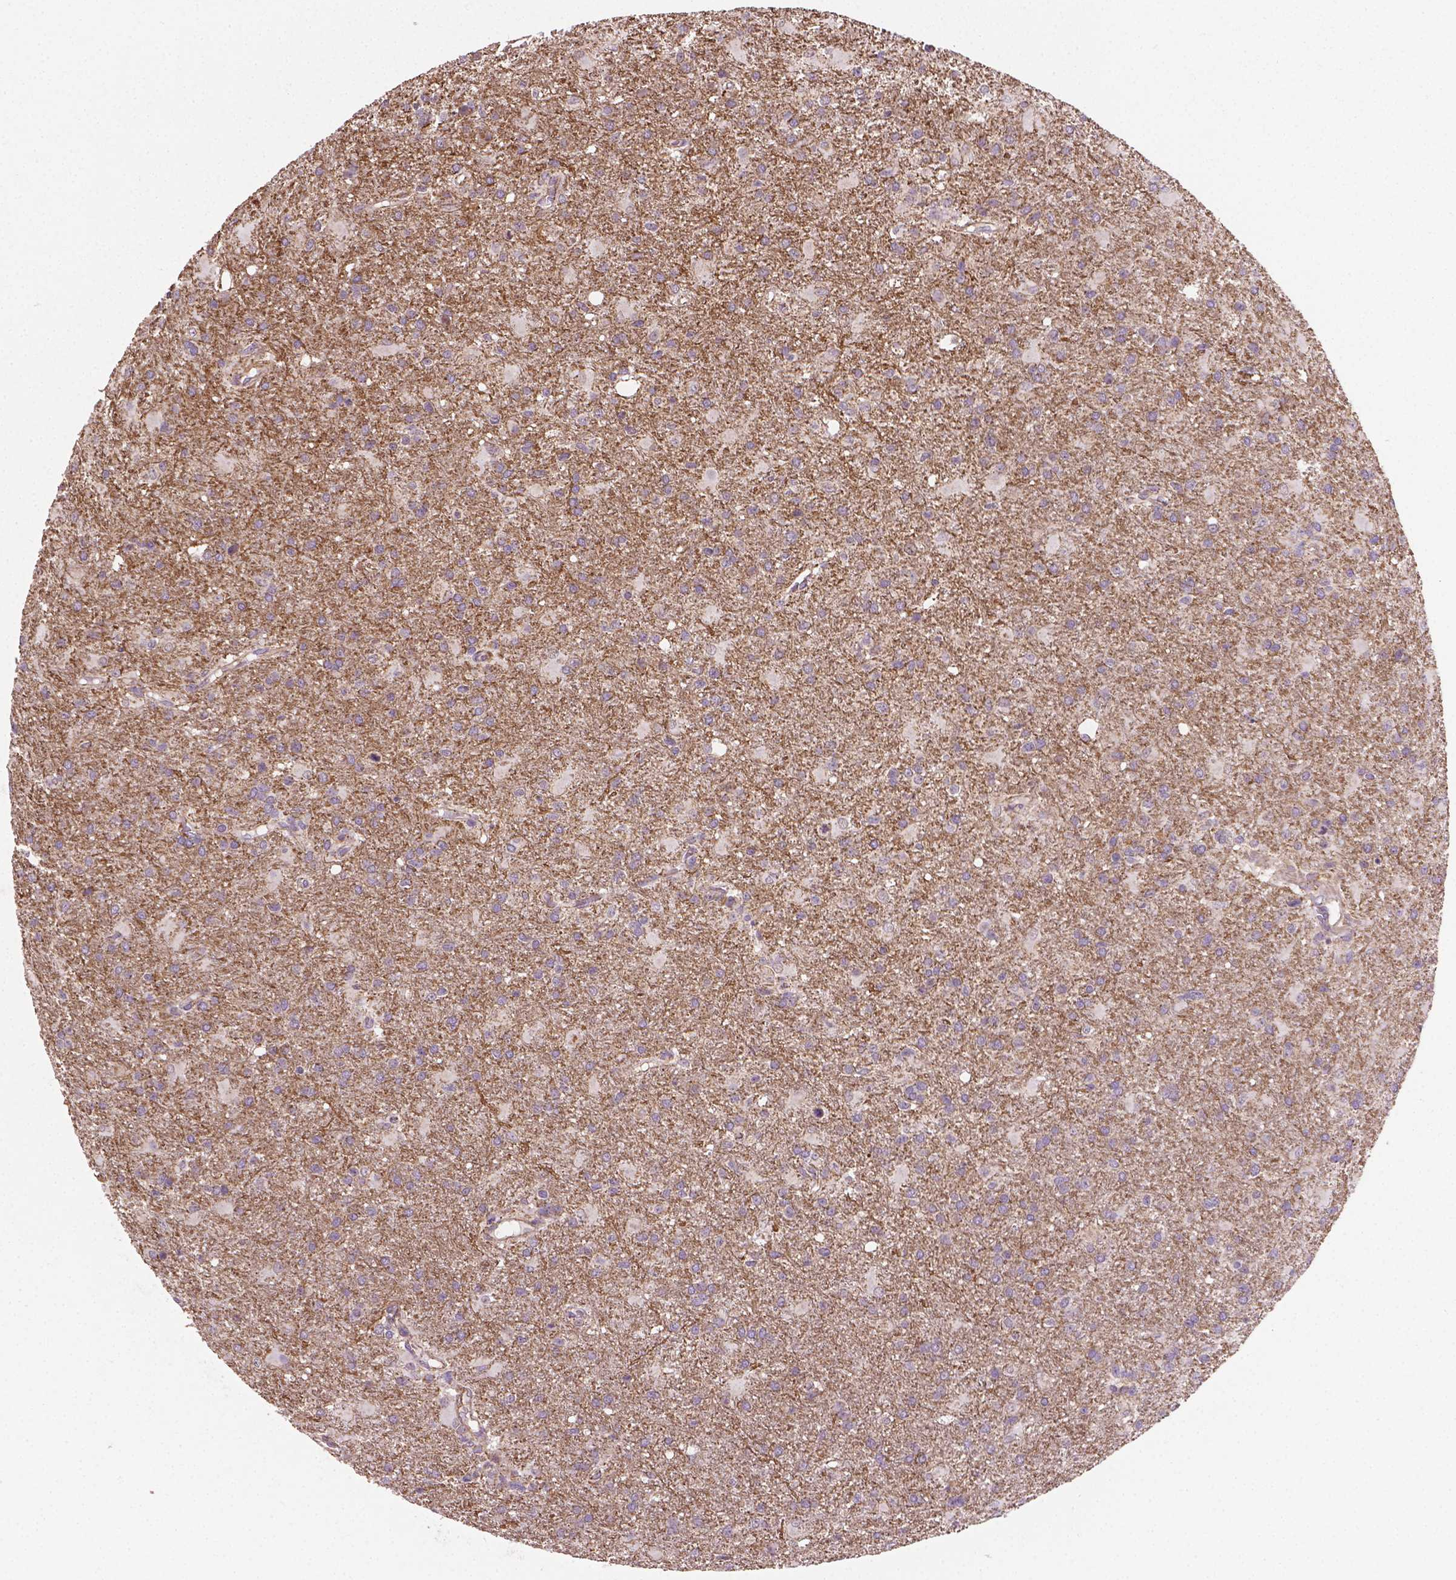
{"staining": {"intensity": "negative", "quantity": "none", "location": "none"}, "tissue": "glioma", "cell_type": "Tumor cells", "image_type": "cancer", "snomed": [{"axis": "morphology", "description": "Glioma, malignant, High grade"}, {"axis": "topography", "description": "Brain"}], "caption": "This is an IHC micrograph of human glioma. There is no staining in tumor cells.", "gene": "TCAF1", "patient": {"sex": "male", "age": 68}}